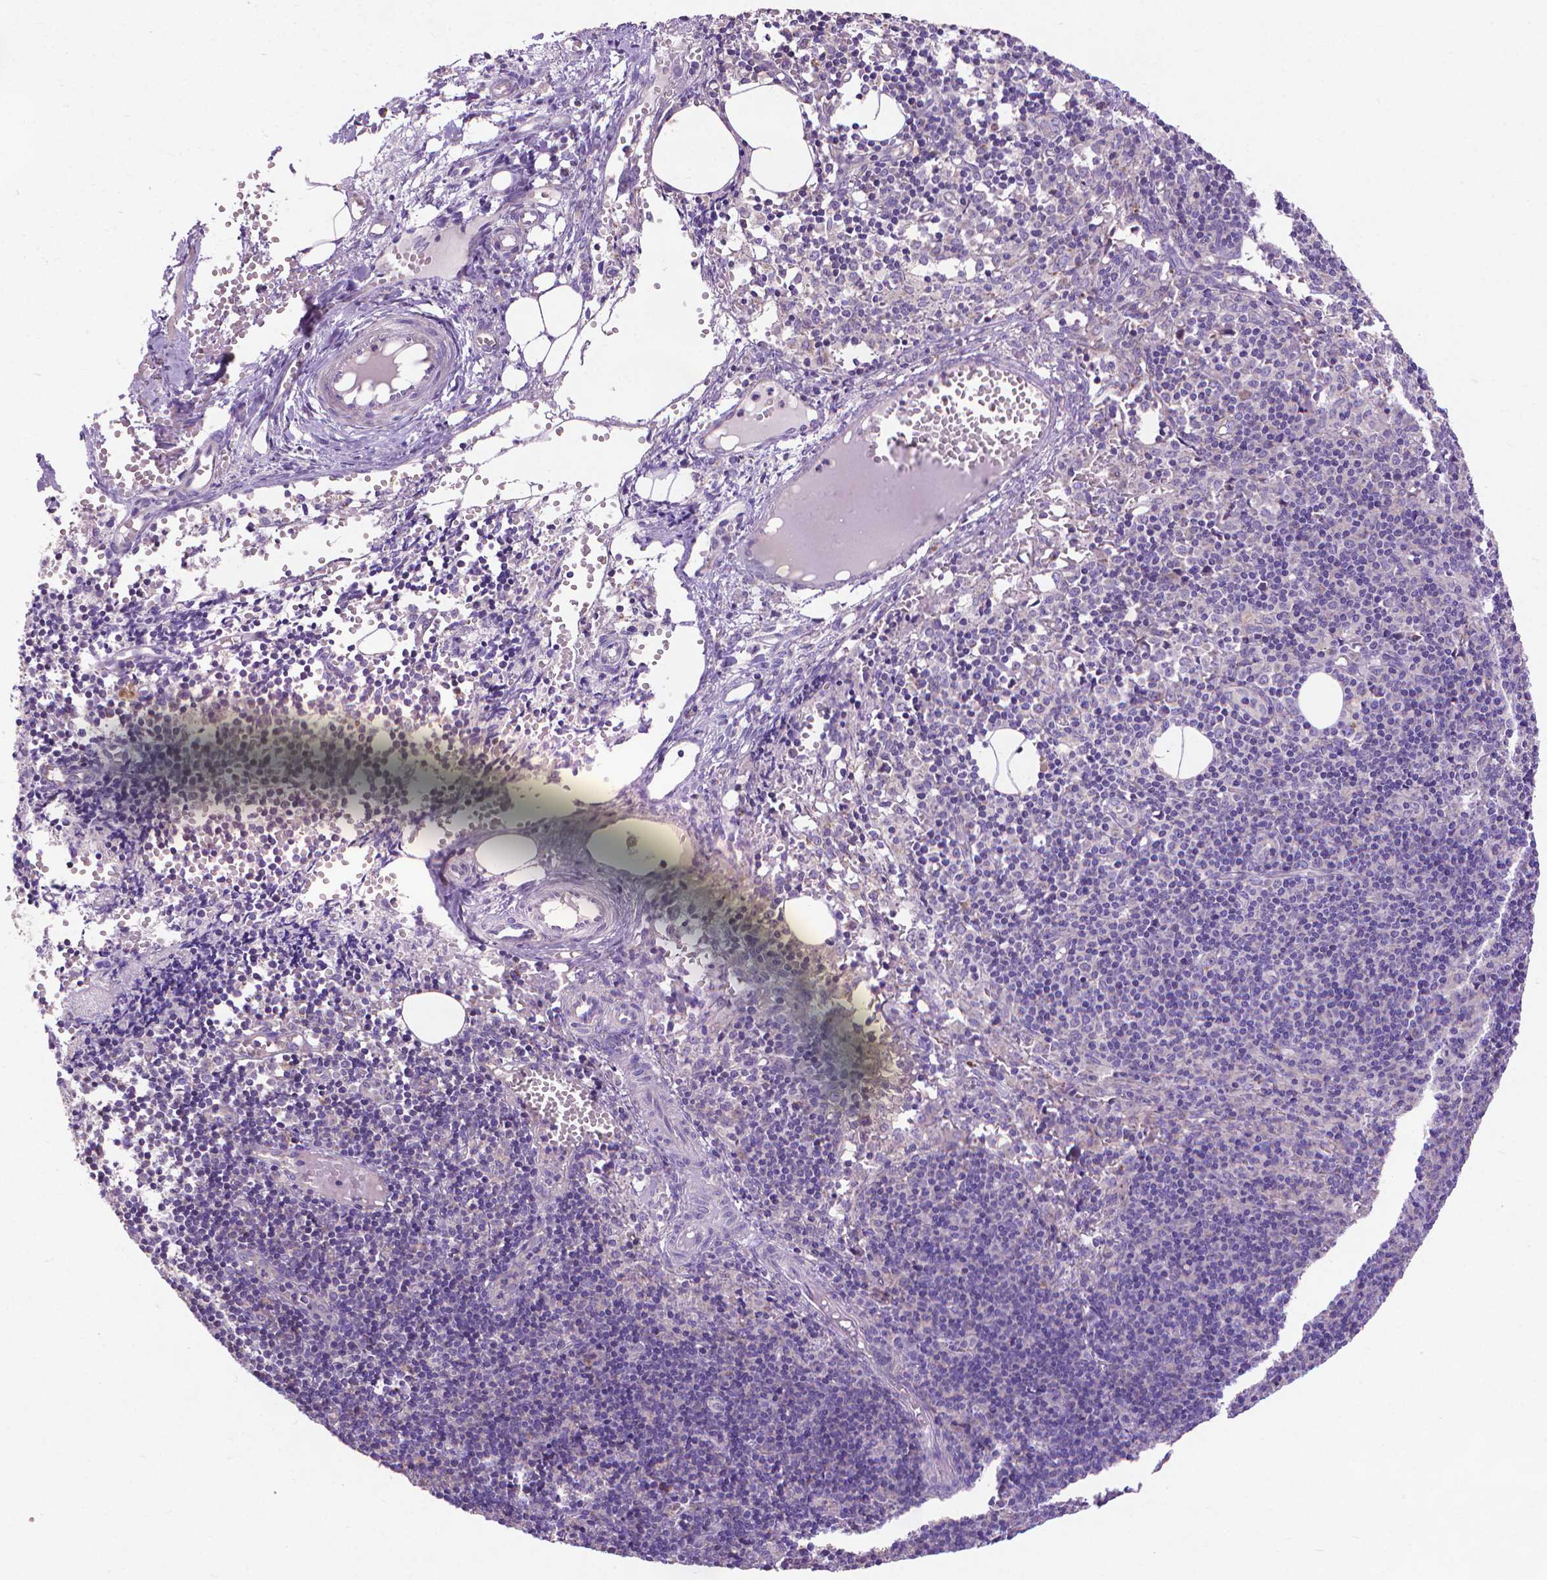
{"staining": {"intensity": "negative", "quantity": "none", "location": "none"}, "tissue": "lymph node", "cell_type": "Germinal center cells", "image_type": "normal", "snomed": [{"axis": "morphology", "description": "Normal tissue, NOS"}, {"axis": "topography", "description": "Lymph node"}], "caption": "Immunohistochemistry (IHC) of unremarkable lymph node reveals no positivity in germinal center cells. The staining is performed using DAB (3,3'-diaminobenzidine) brown chromogen with nuclei counter-stained in using hematoxylin.", "gene": "SYN1", "patient": {"sex": "female", "age": 41}}